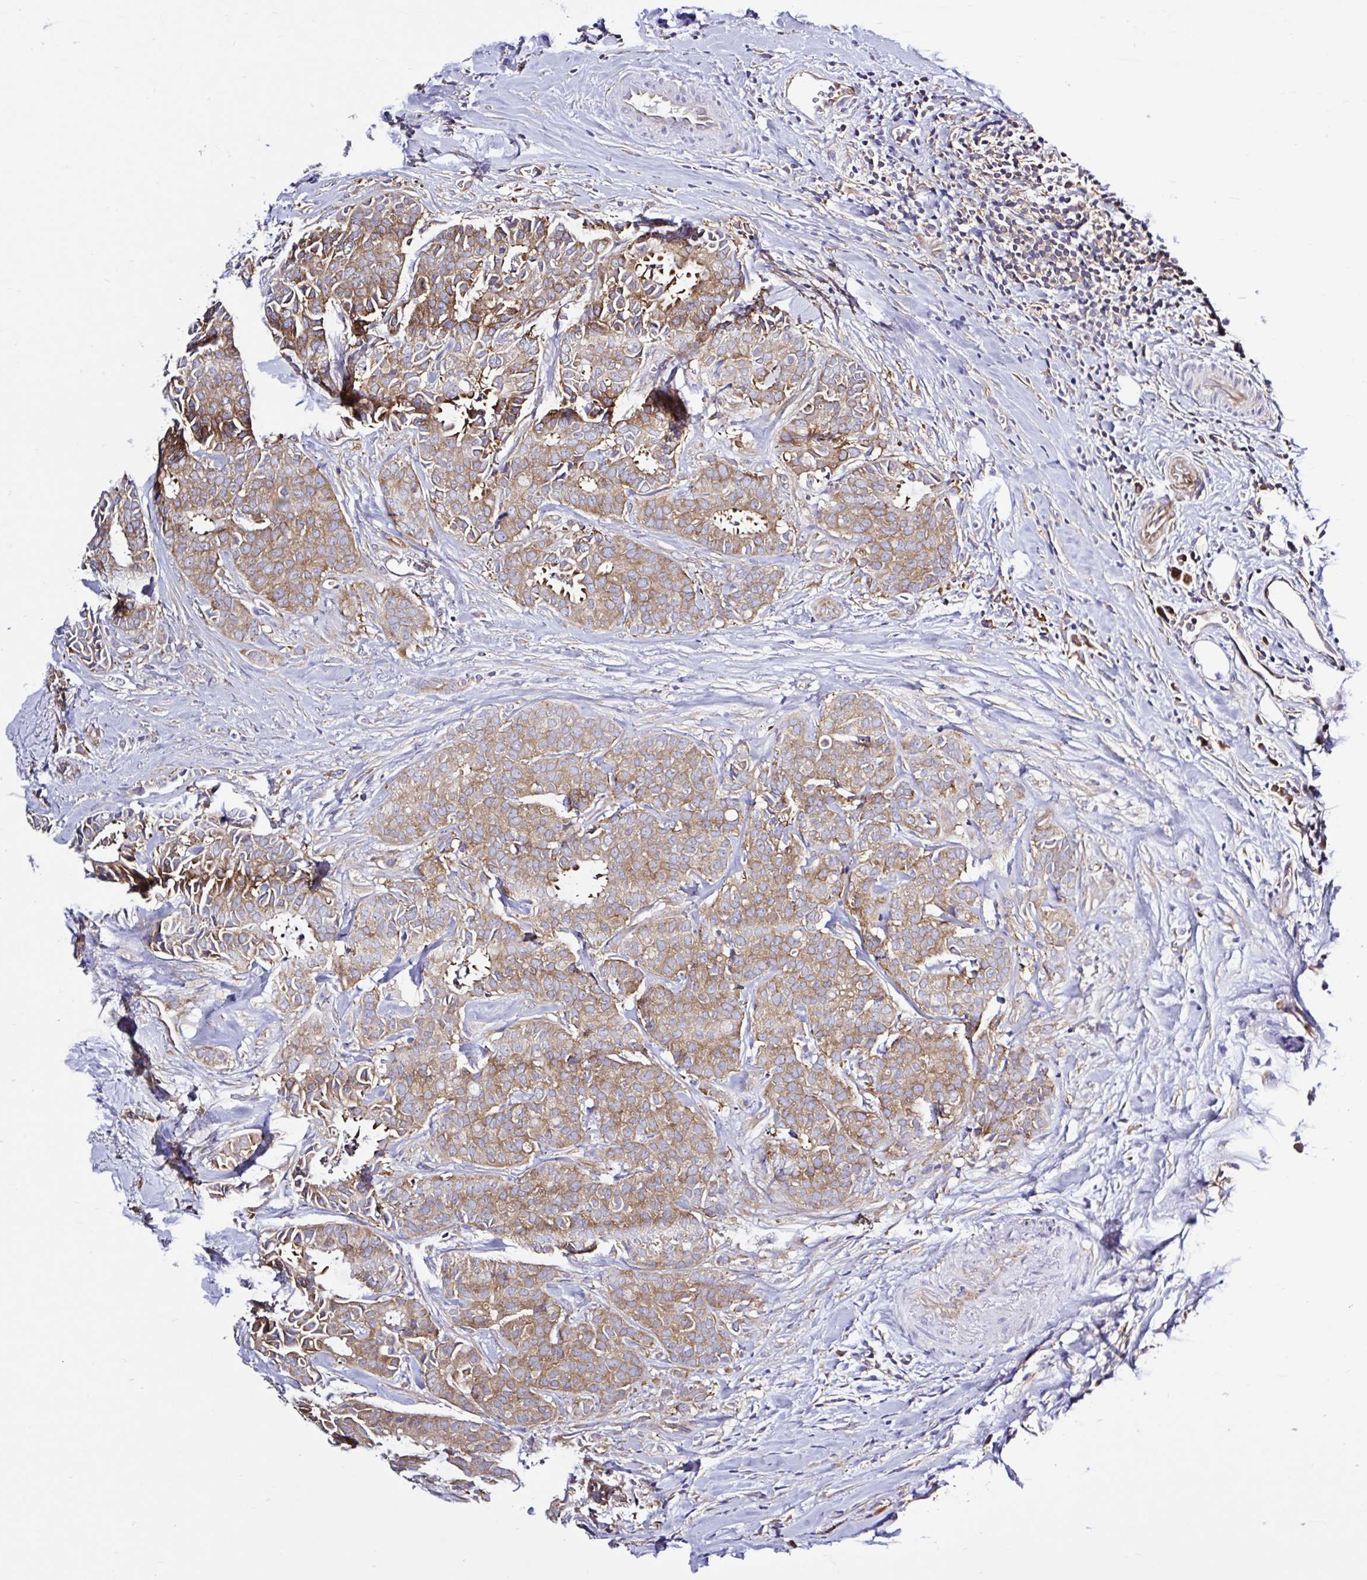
{"staining": {"intensity": "moderate", "quantity": ">75%", "location": "cytoplasmic/membranous"}, "tissue": "breast cancer", "cell_type": "Tumor cells", "image_type": "cancer", "snomed": [{"axis": "morphology", "description": "Duct carcinoma"}, {"axis": "topography", "description": "Breast"}], "caption": "An image of breast cancer (invasive ductal carcinoma) stained for a protein exhibits moderate cytoplasmic/membranous brown staining in tumor cells.", "gene": "LARS1", "patient": {"sex": "female", "age": 84}}